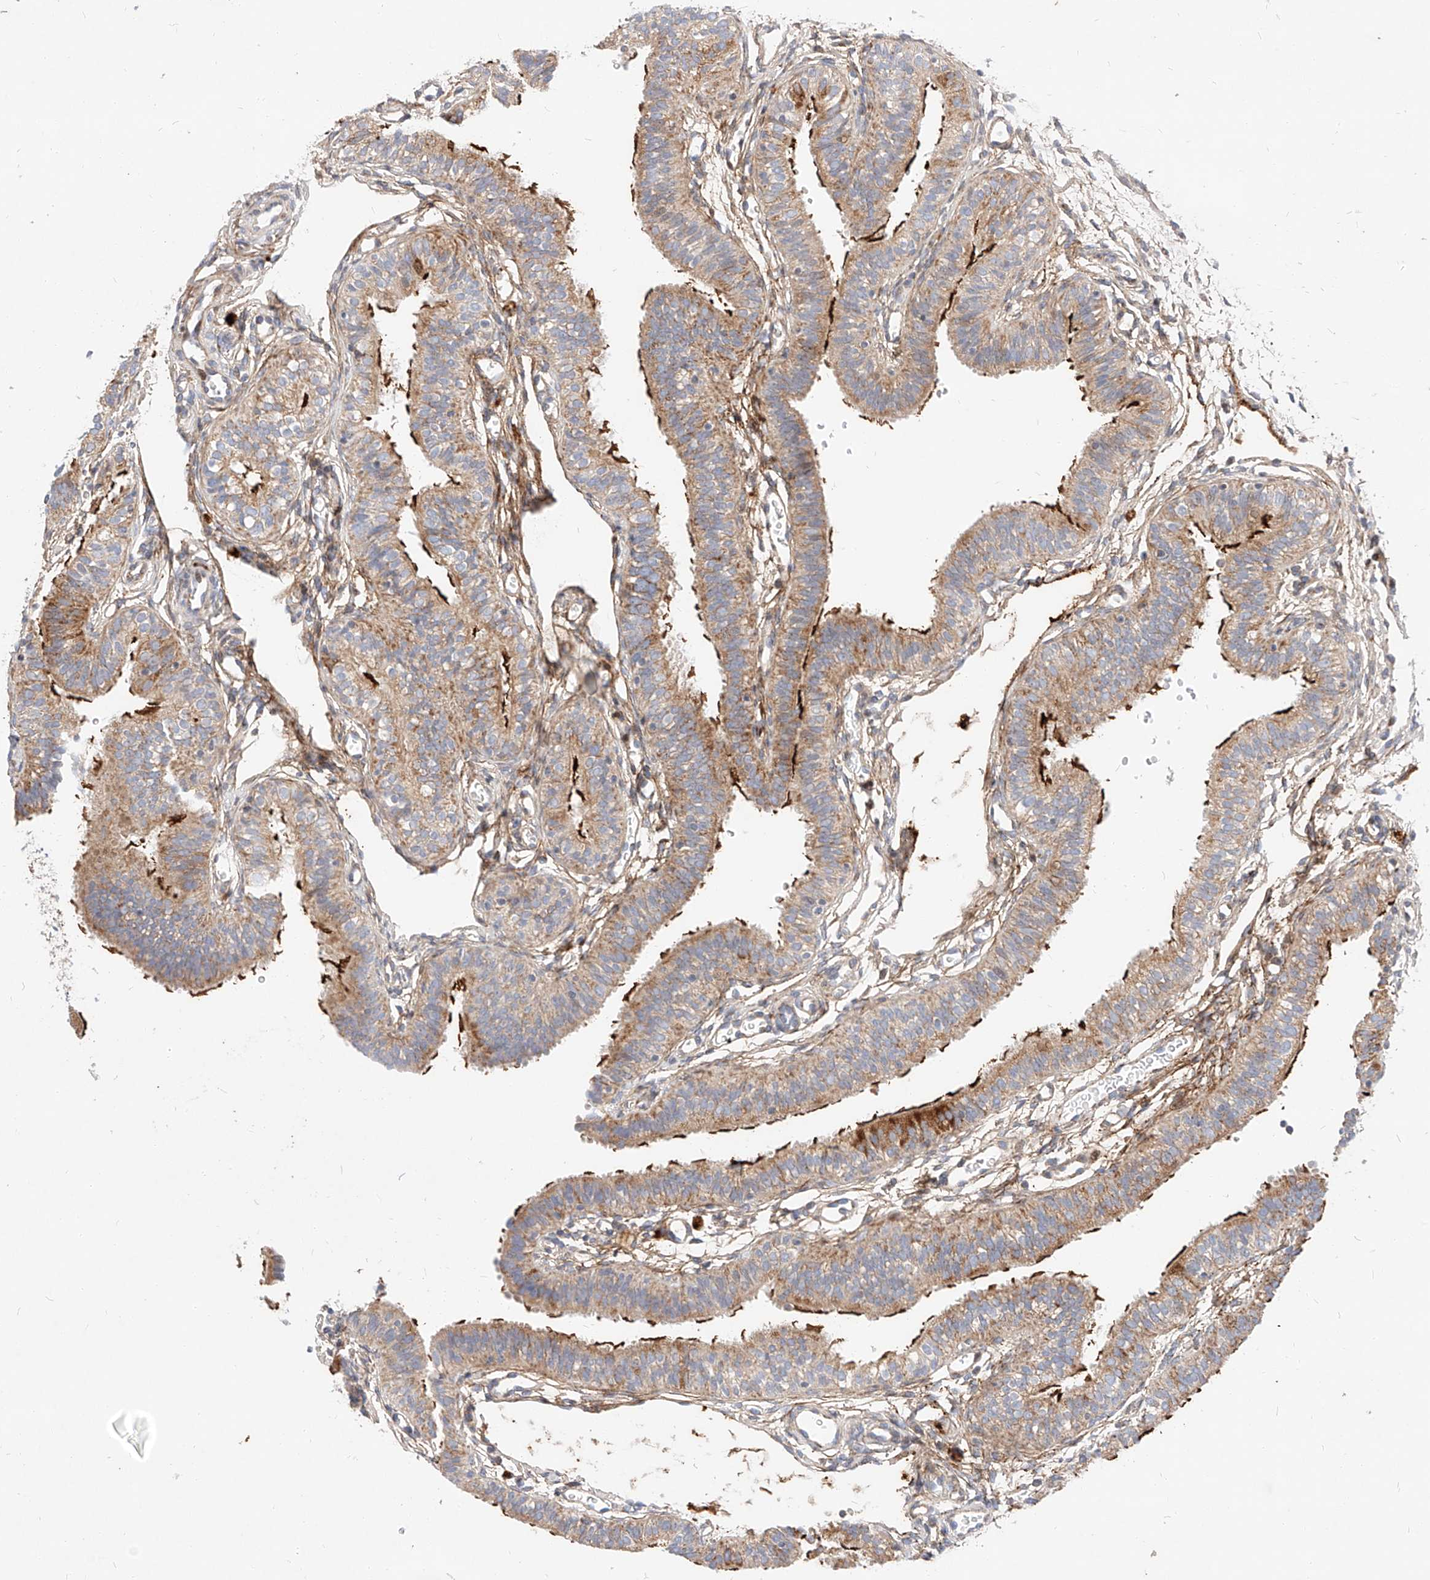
{"staining": {"intensity": "strong", "quantity": "25%-75%", "location": "cytoplasmic/membranous"}, "tissue": "fallopian tube", "cell_type": "Glandular cells", "image_type": "normal", "snomed": [{"axis": "morphology", "description": "Normal tissue, NOS"}, {"axis": "topography", "description": "Fallopian tube"}], "caption": "Immunohistochemical staining of unremarkable fallopian tube displays 25%-75% levels of strong cytoplasmic/membranous protein expression in about 25%-75% of glandular cells.", "gene": "OSGEPL1", "patient": {"sex": "female", "age": 35}}